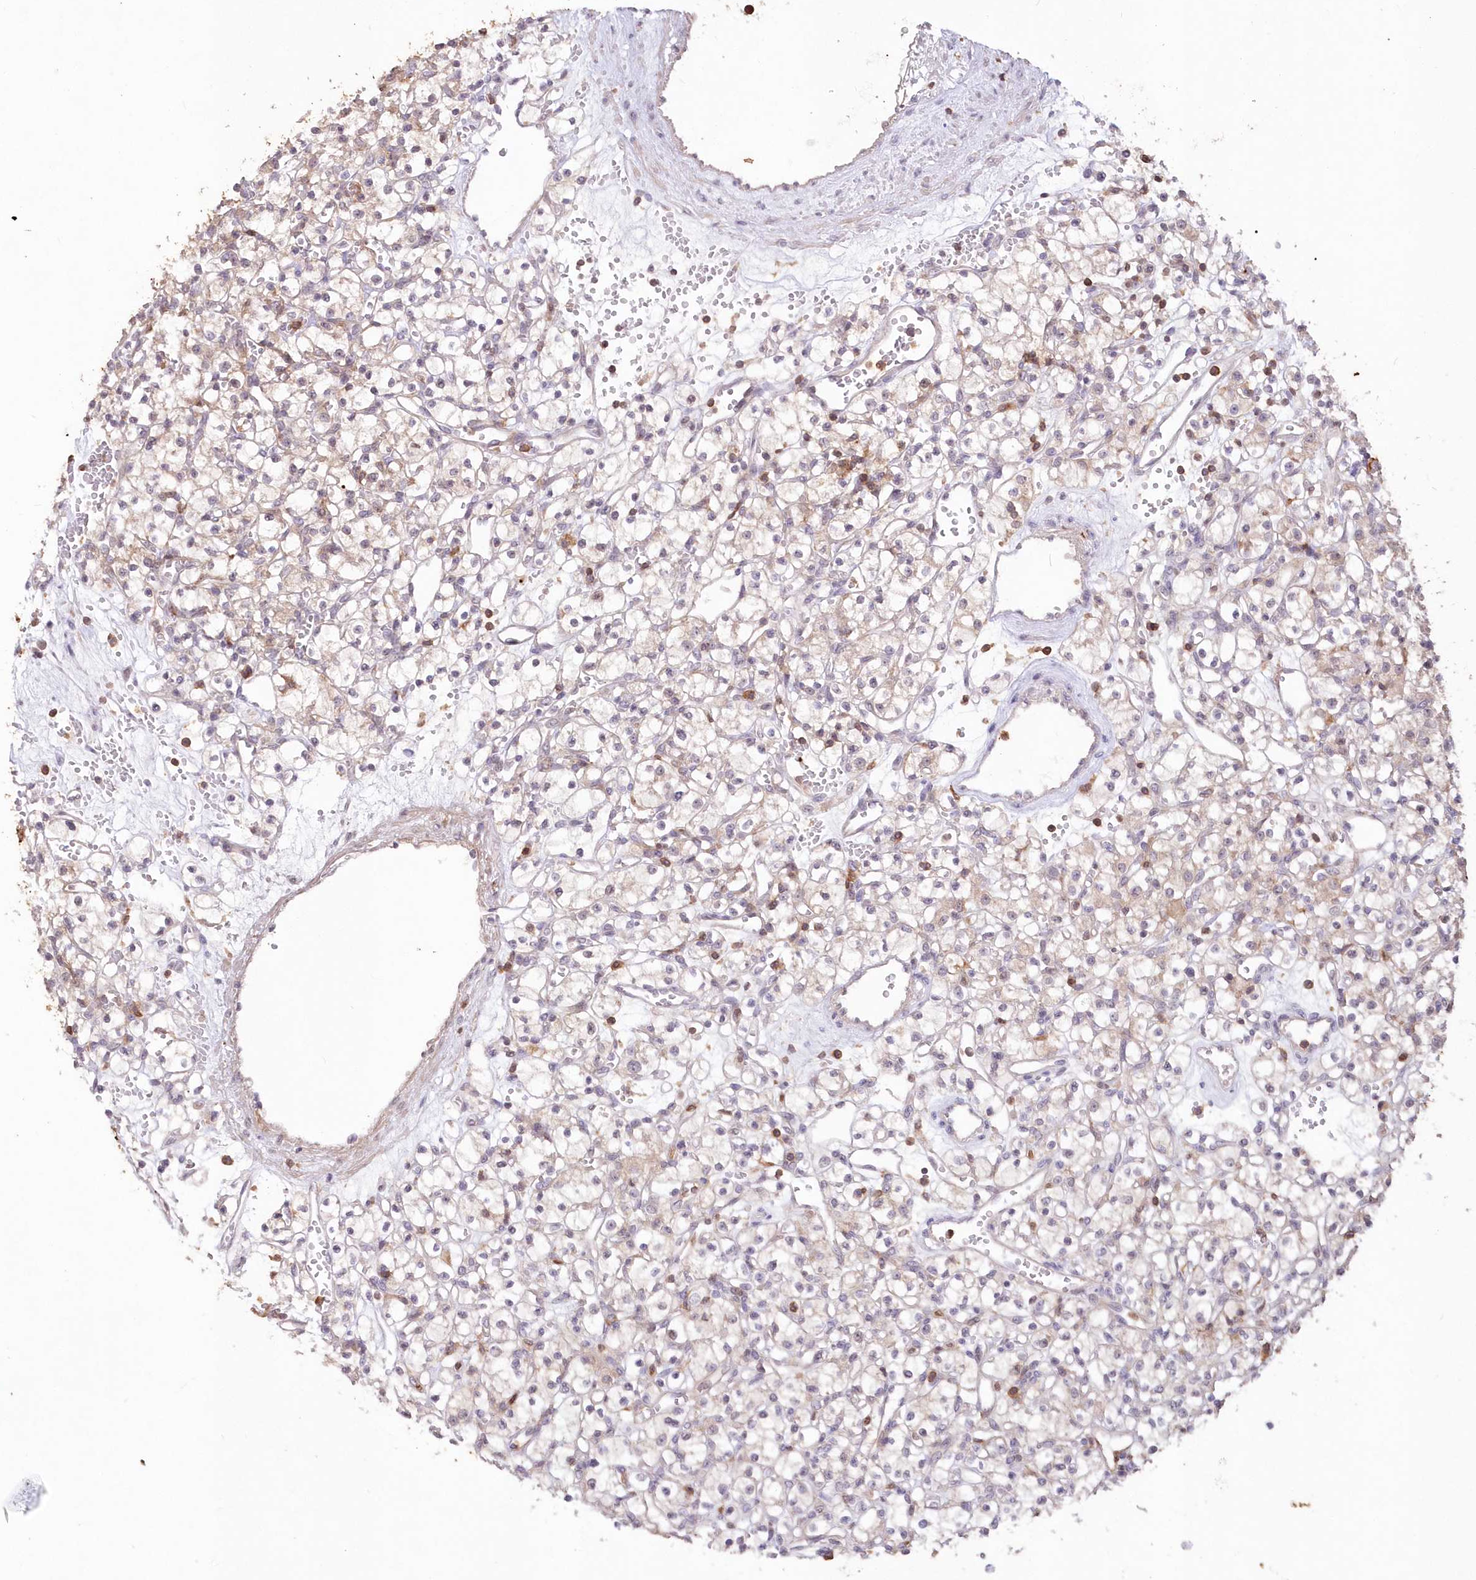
{"staining": {"intensity": "weak", "quantity": "<25%", "location": "cytoplasmic/membranous"}, "tissue": "renal cancer", "cell_type": "Tumor cells", "image_type": "cancer", "snomed": [{"axis": "morphology", "description": "Adenocarcinoma, NOS"}, {"axis": "topography", "description": "Kidney"}], "caption": "Human renal cancer (adenocarcinoma) stained for a protein using immunohistochemistry (IHC) shows no positivity in tumor cells.", "gene": "SNED1", "patient": {"sex": "female", "age": 59}}